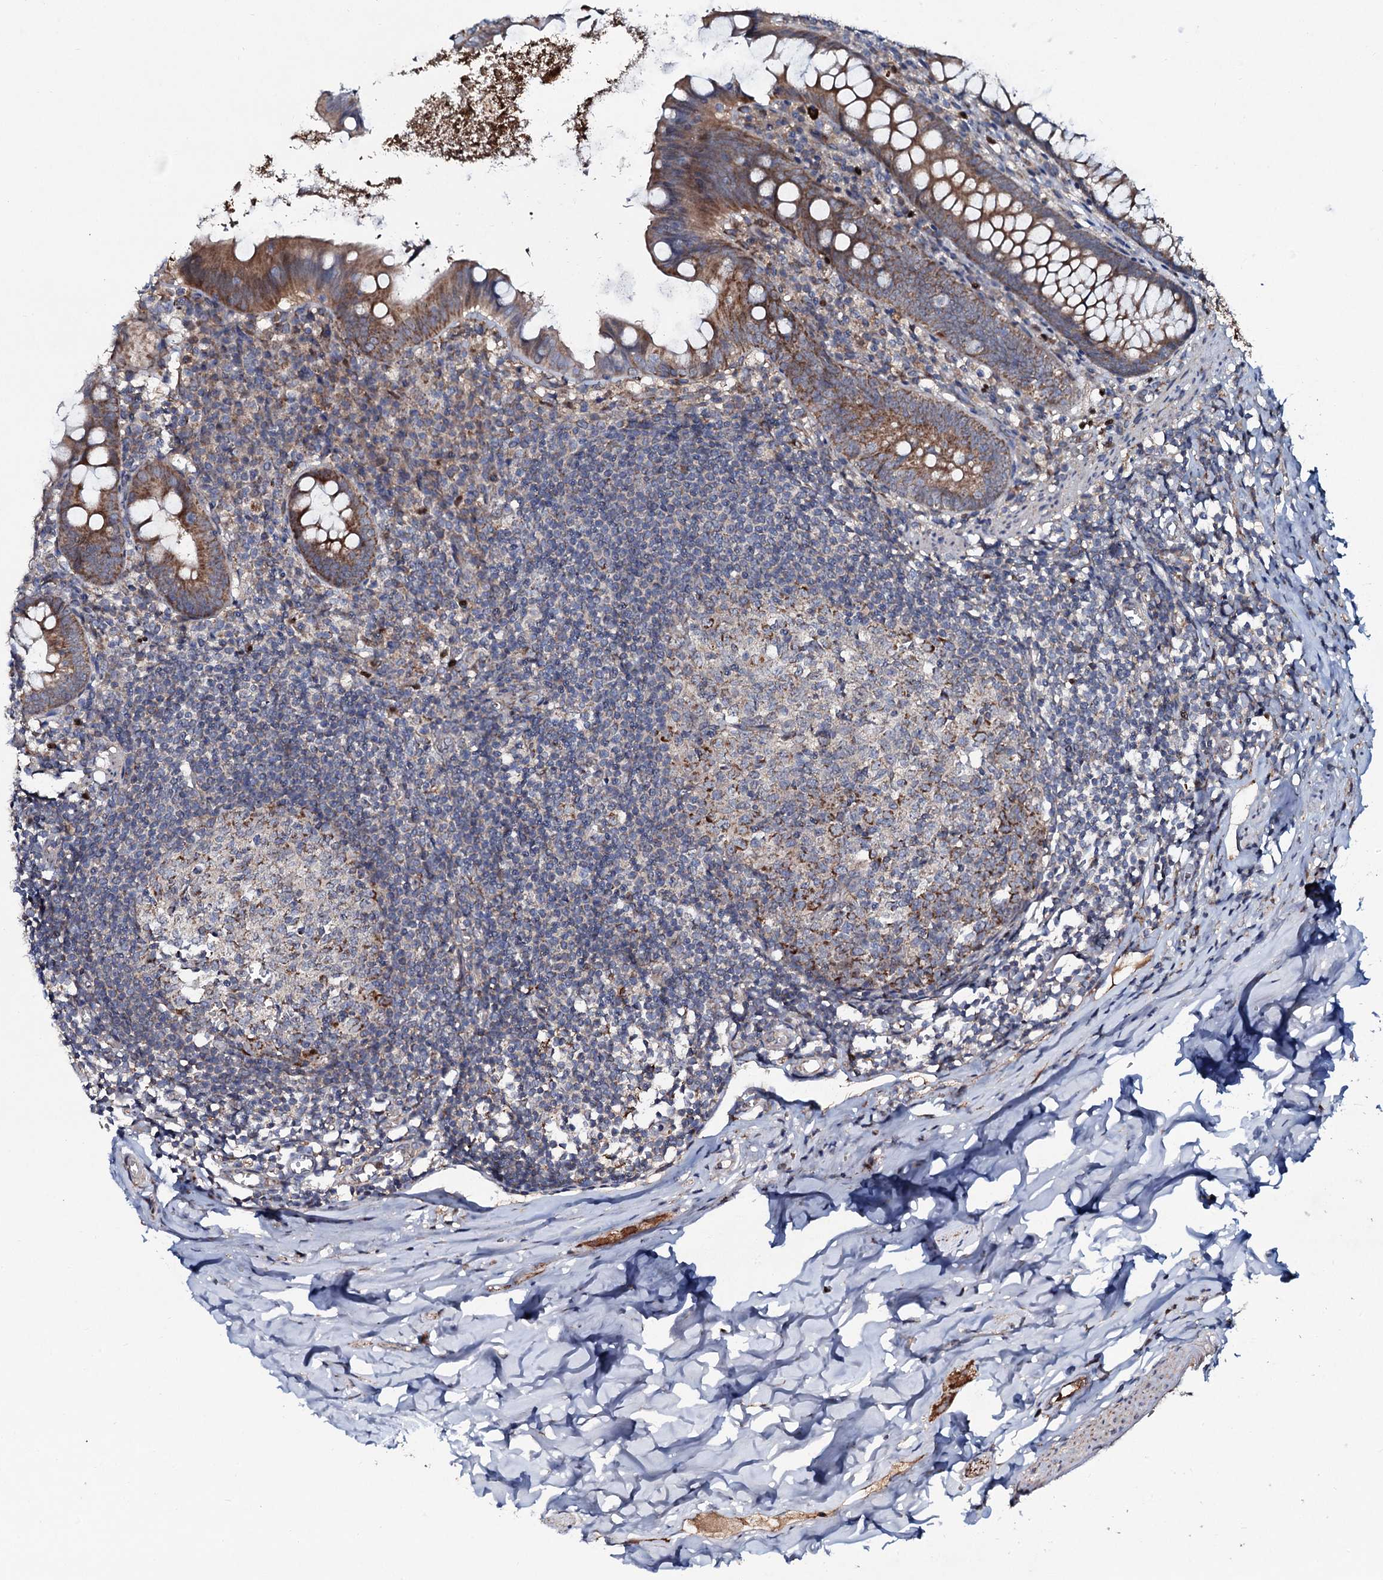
{"staining": {"intensity": "strong", "quantity": ">75%", "location": "cytoplasmic/membranous"}, "tissue": "appendix", "cell_type": "Glandular cells", "image_type": "normal", "snomed": [{"axis": "morphology", "description": "Normal tissue, NOS"}, {"axis": "topography", "description": "Appendix"}], "caption": "Immunohistochemical staining of benign appendix reveals high levels of strong cytoplasmic/membranous expression in about >75% of glandular cells.", "gene": "PPP1R3D", "patient": {"sex": "female", "age": 51}}